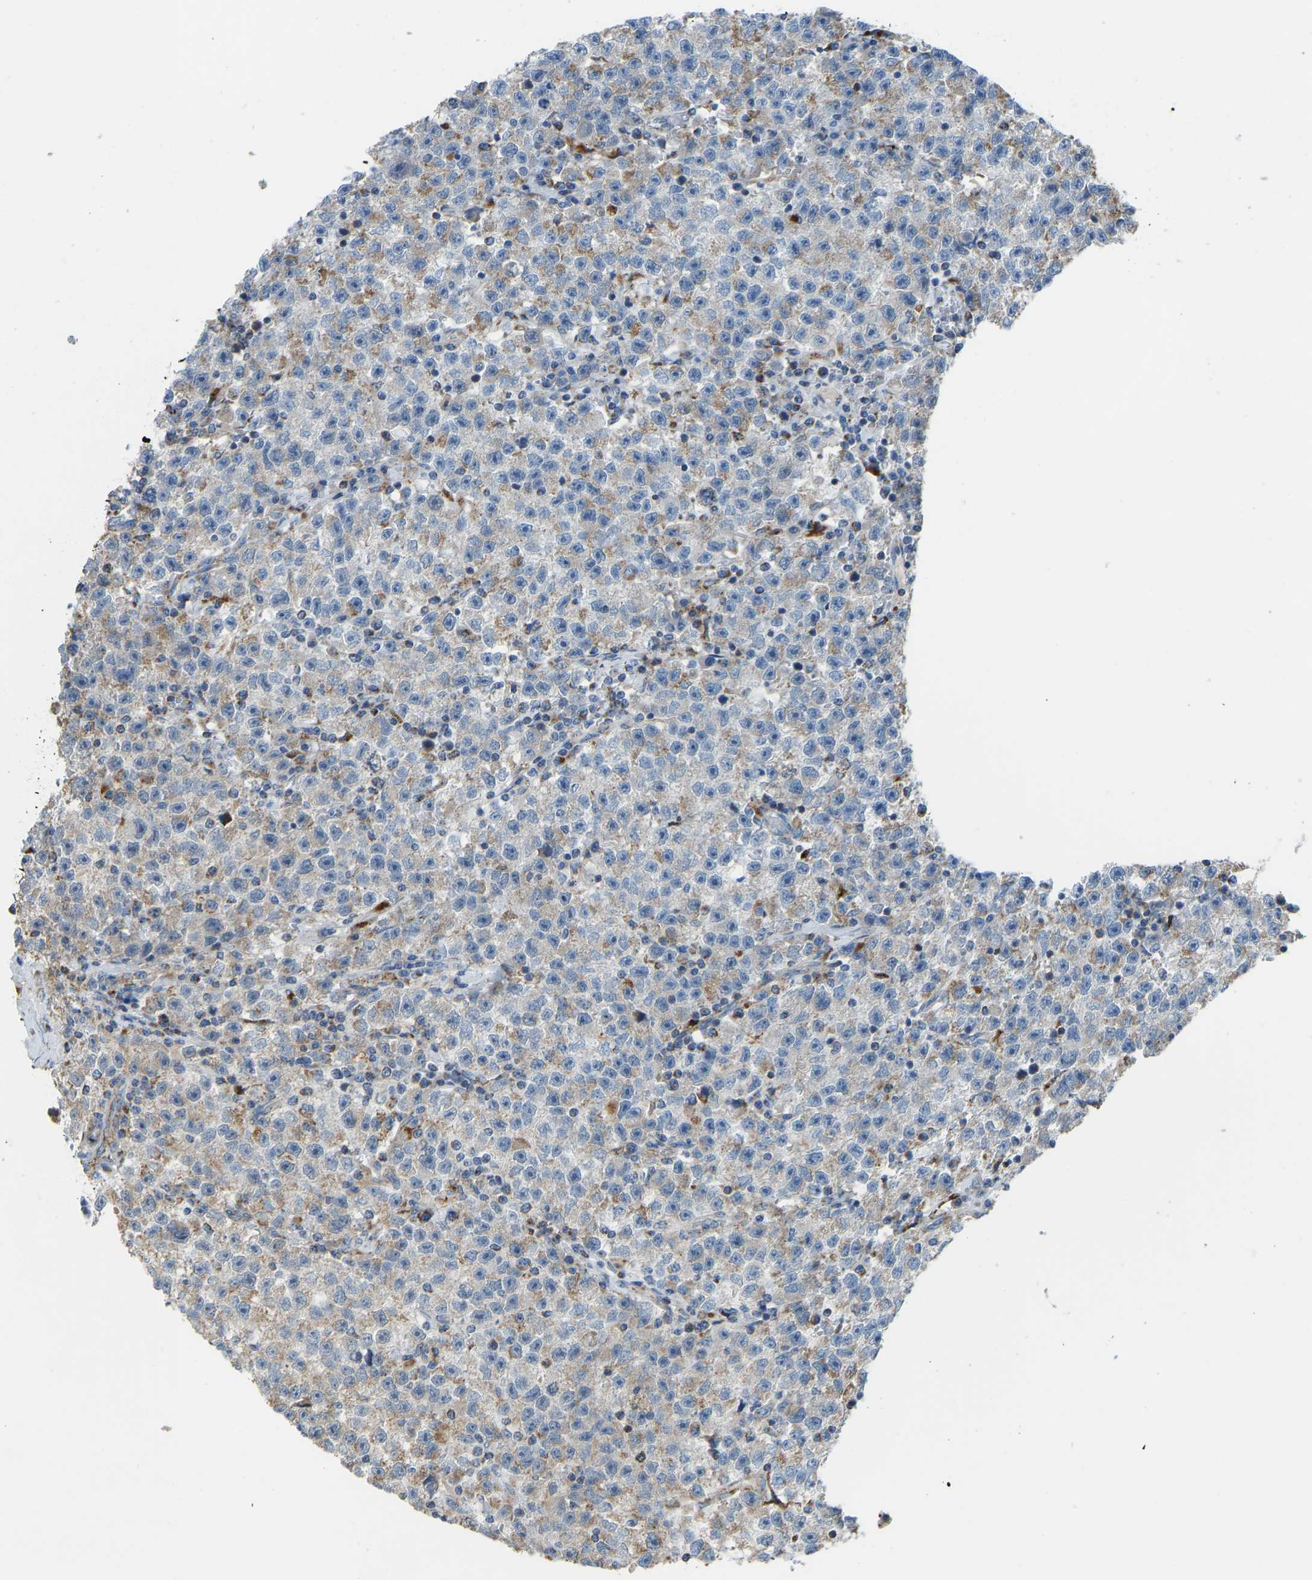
{"staining": {"intensity": "moderate", "quantity": "25%-75%", "location": "cytoplasmic/membranous"}, "tissue": "testis cancer", "cell_type": "Tumor cells", "image_type": "cancer", "snomed": [{"axis": "morphology", "description": "Seminoma, NOS"}, {"axis": "topography", "description": "Testis"}], "caption": "Seminoma (testis) was stained to show a protein in brown. There is medium levels of moderate cytoplasmic/membranous staining in approximately 25%-75% of tumor cells.", "gene": "SMIM20", "patient": {"sex": "male", "age": 22}}